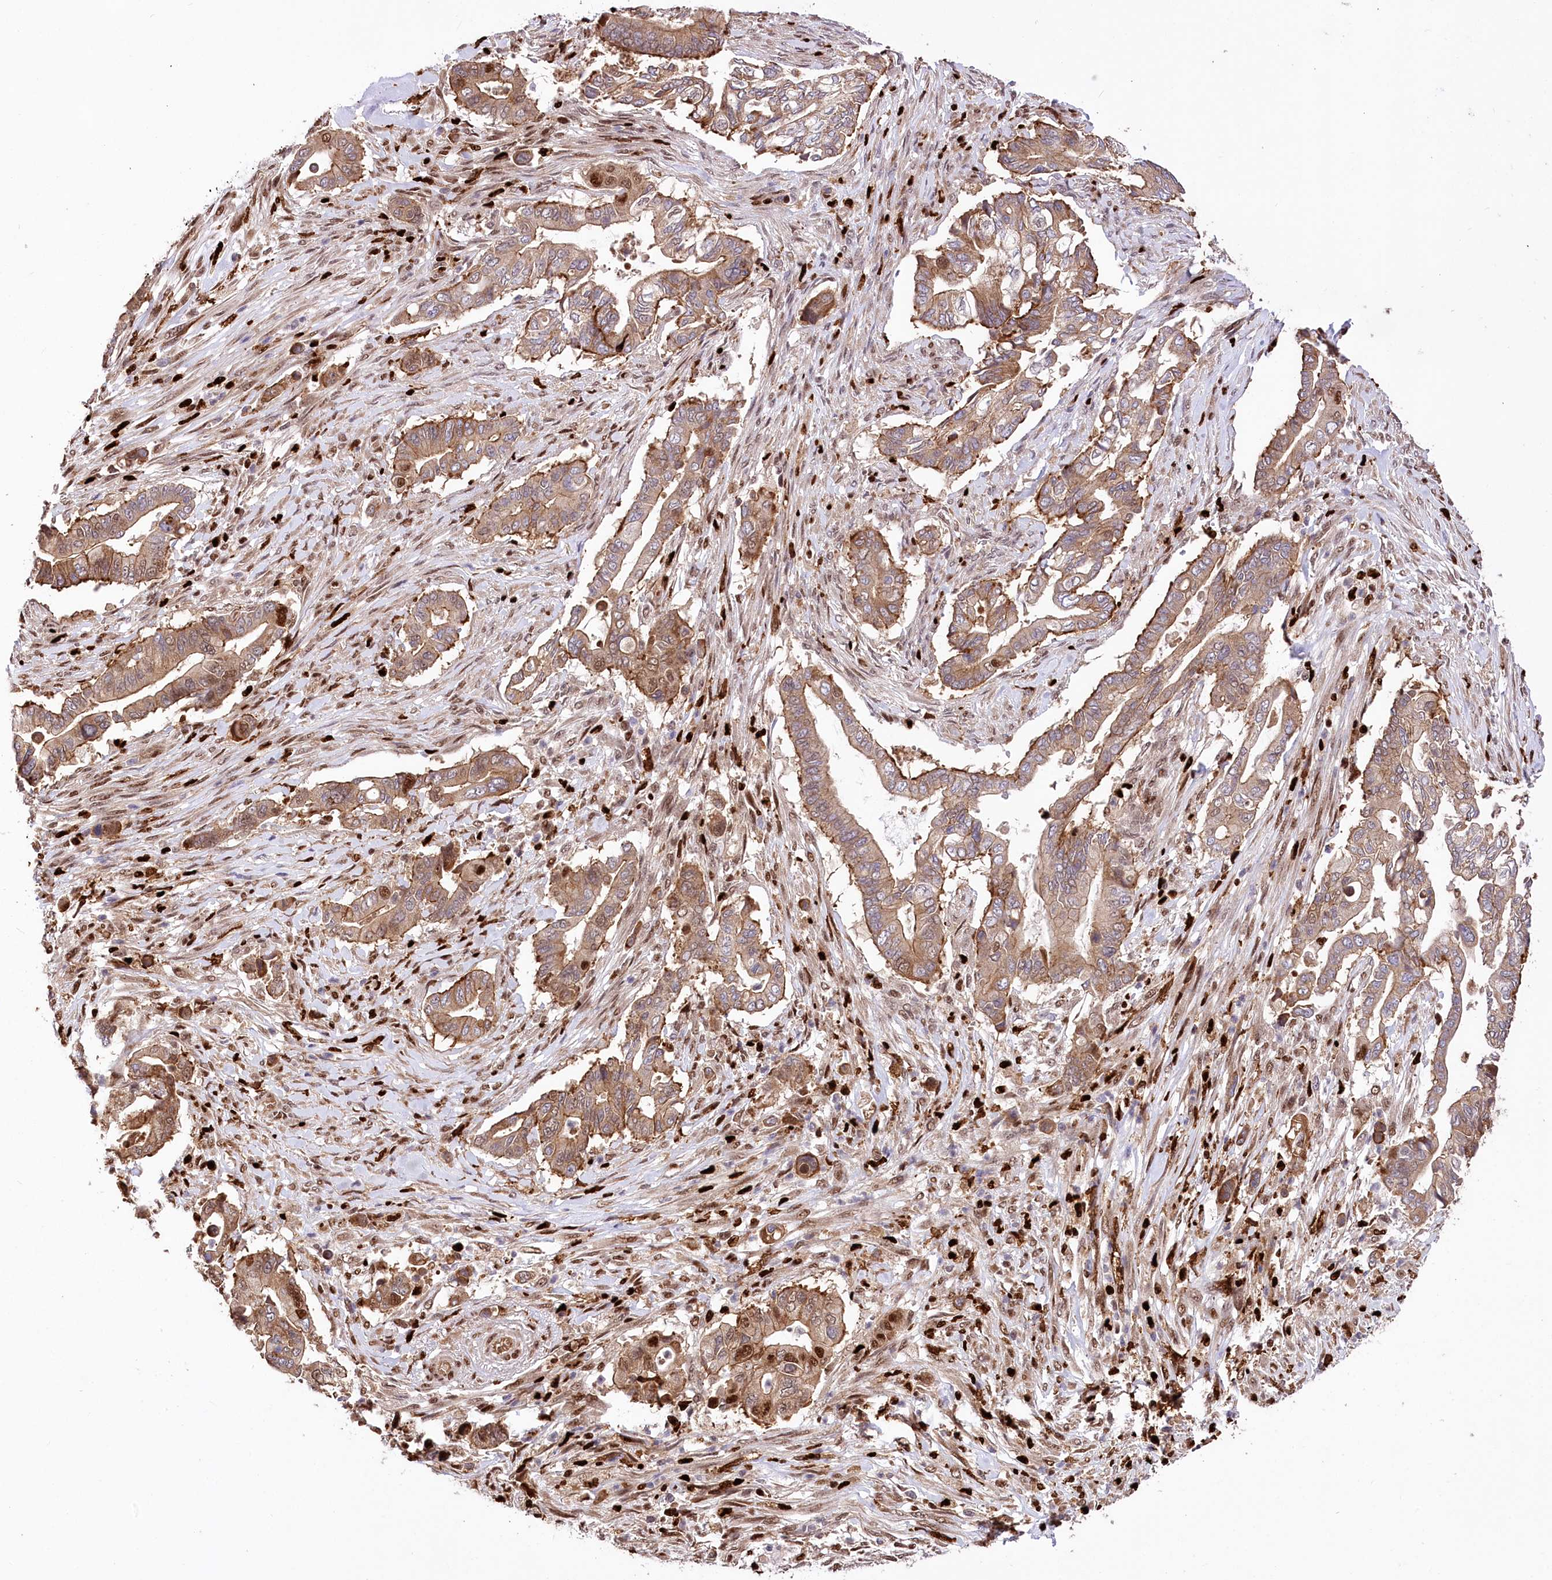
{"staining": {"intensity": "moderate", "quantity": ">75%", "location": "cytoplasmic/membranous"}, "tissue": "pancreatic cancer", "cell_type": "Tumor cells", "image_type": "cancer", "snomed": [{"axis": "morphology", "description": "Adenocarcinoma, NOS"}, {"axis": "topography", "description": "Pancreas"}], "caption": "Pancreatic cancer (adenocarcinoma) stained with a protein marker exhibits moderate staining in tumor cells.", "gene": "FIGN", "patient": {"sex": "male", "age": 68}}